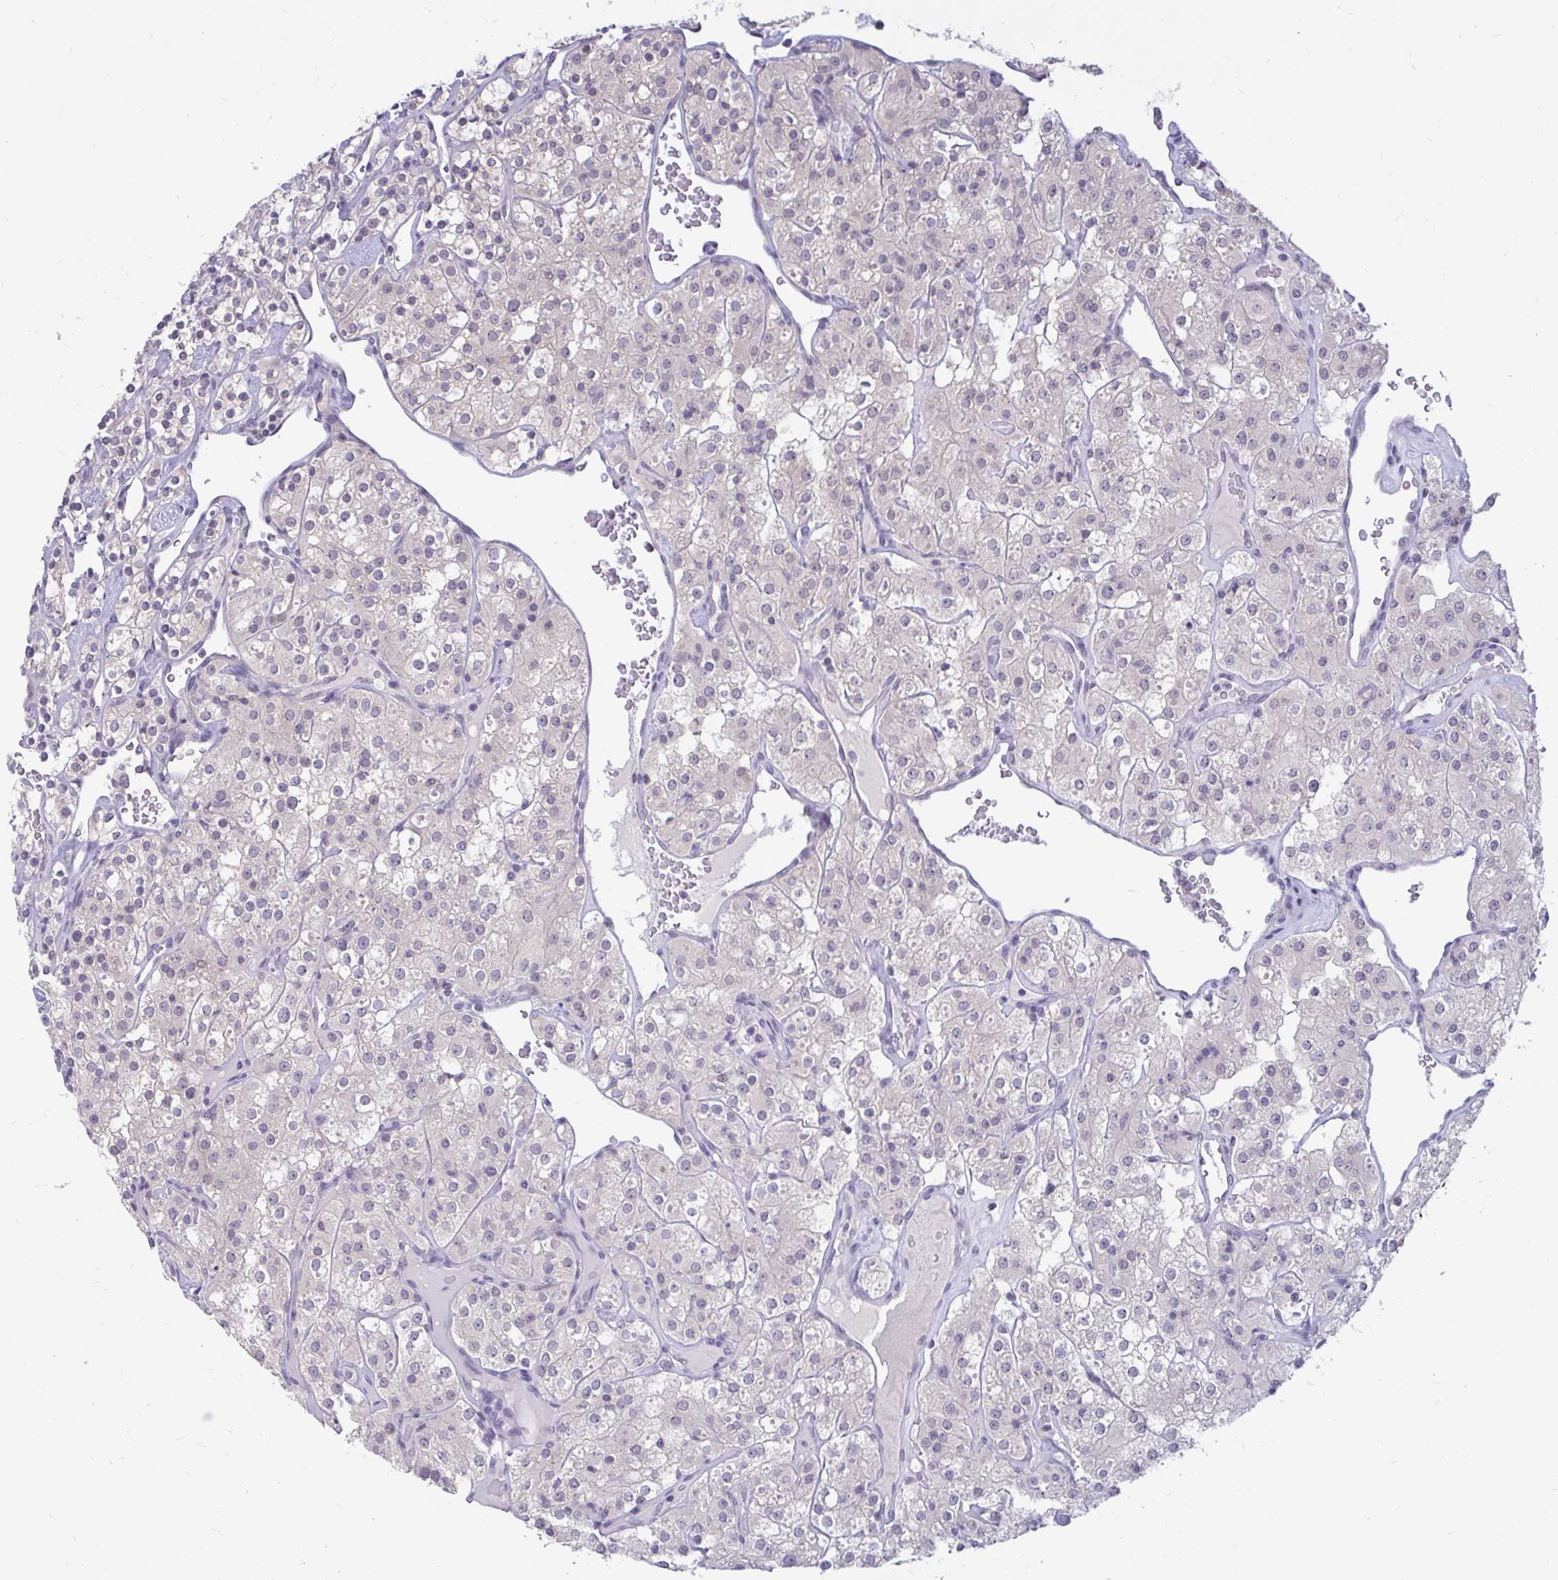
{"staining": {"intensity": "negative", "quantity": "none", "location": "none"}, "tissue": "renal cancer", "cell_type": "Tumor cells", "image_type": "cancer", "snomed": [{"axis": "morphology", "description": "Adenocarcinoma, NOS"}, {"axis": "topography", "description": "Kidney"}], "caption": "A high-resolution histopathology image shows IHC staining of renal adenocarcinoma, which reveals no significant staining in tumor cells.", "gene": "ARPP19", "patient": {"sex": "male", "age": 77}}